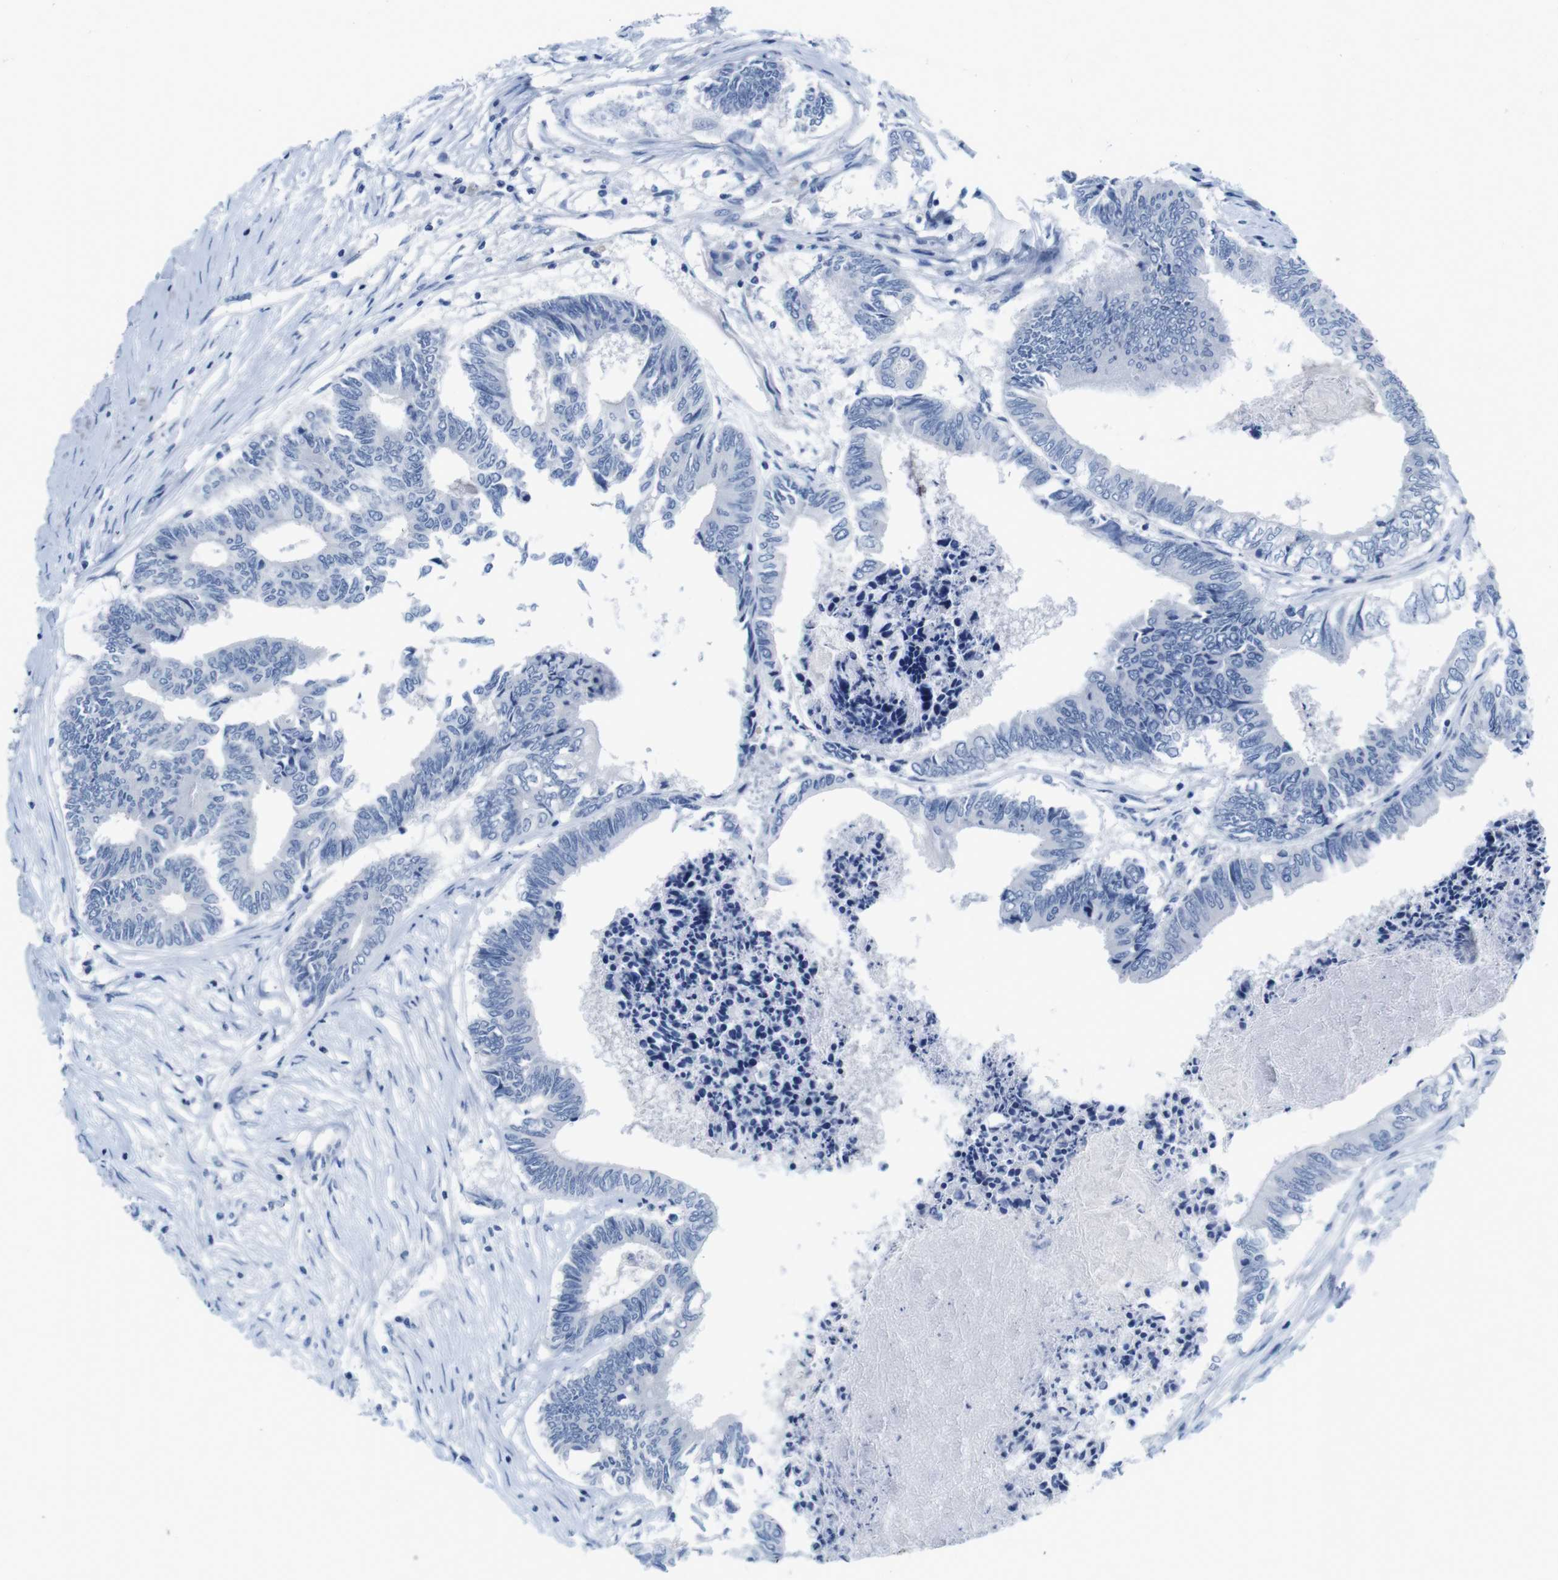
{"staining": {"intensity": "negative", "quantity": "none", "location": "none"}, "tissue": "colorectal cancer", "cell_type": "Tumor cells", "image_type": "cancer", "snomed": [{"axis": "morphology", "description": "Adenocarcinoma, NOS"}, {"axis": "topography", "description": "Rectum"}], "caption": "Tumor cells are negative for protein expression in human adenocarcinoma (colorectal).", "gene": "MAP6", "patient": {"sex": "male", "age": 63}}